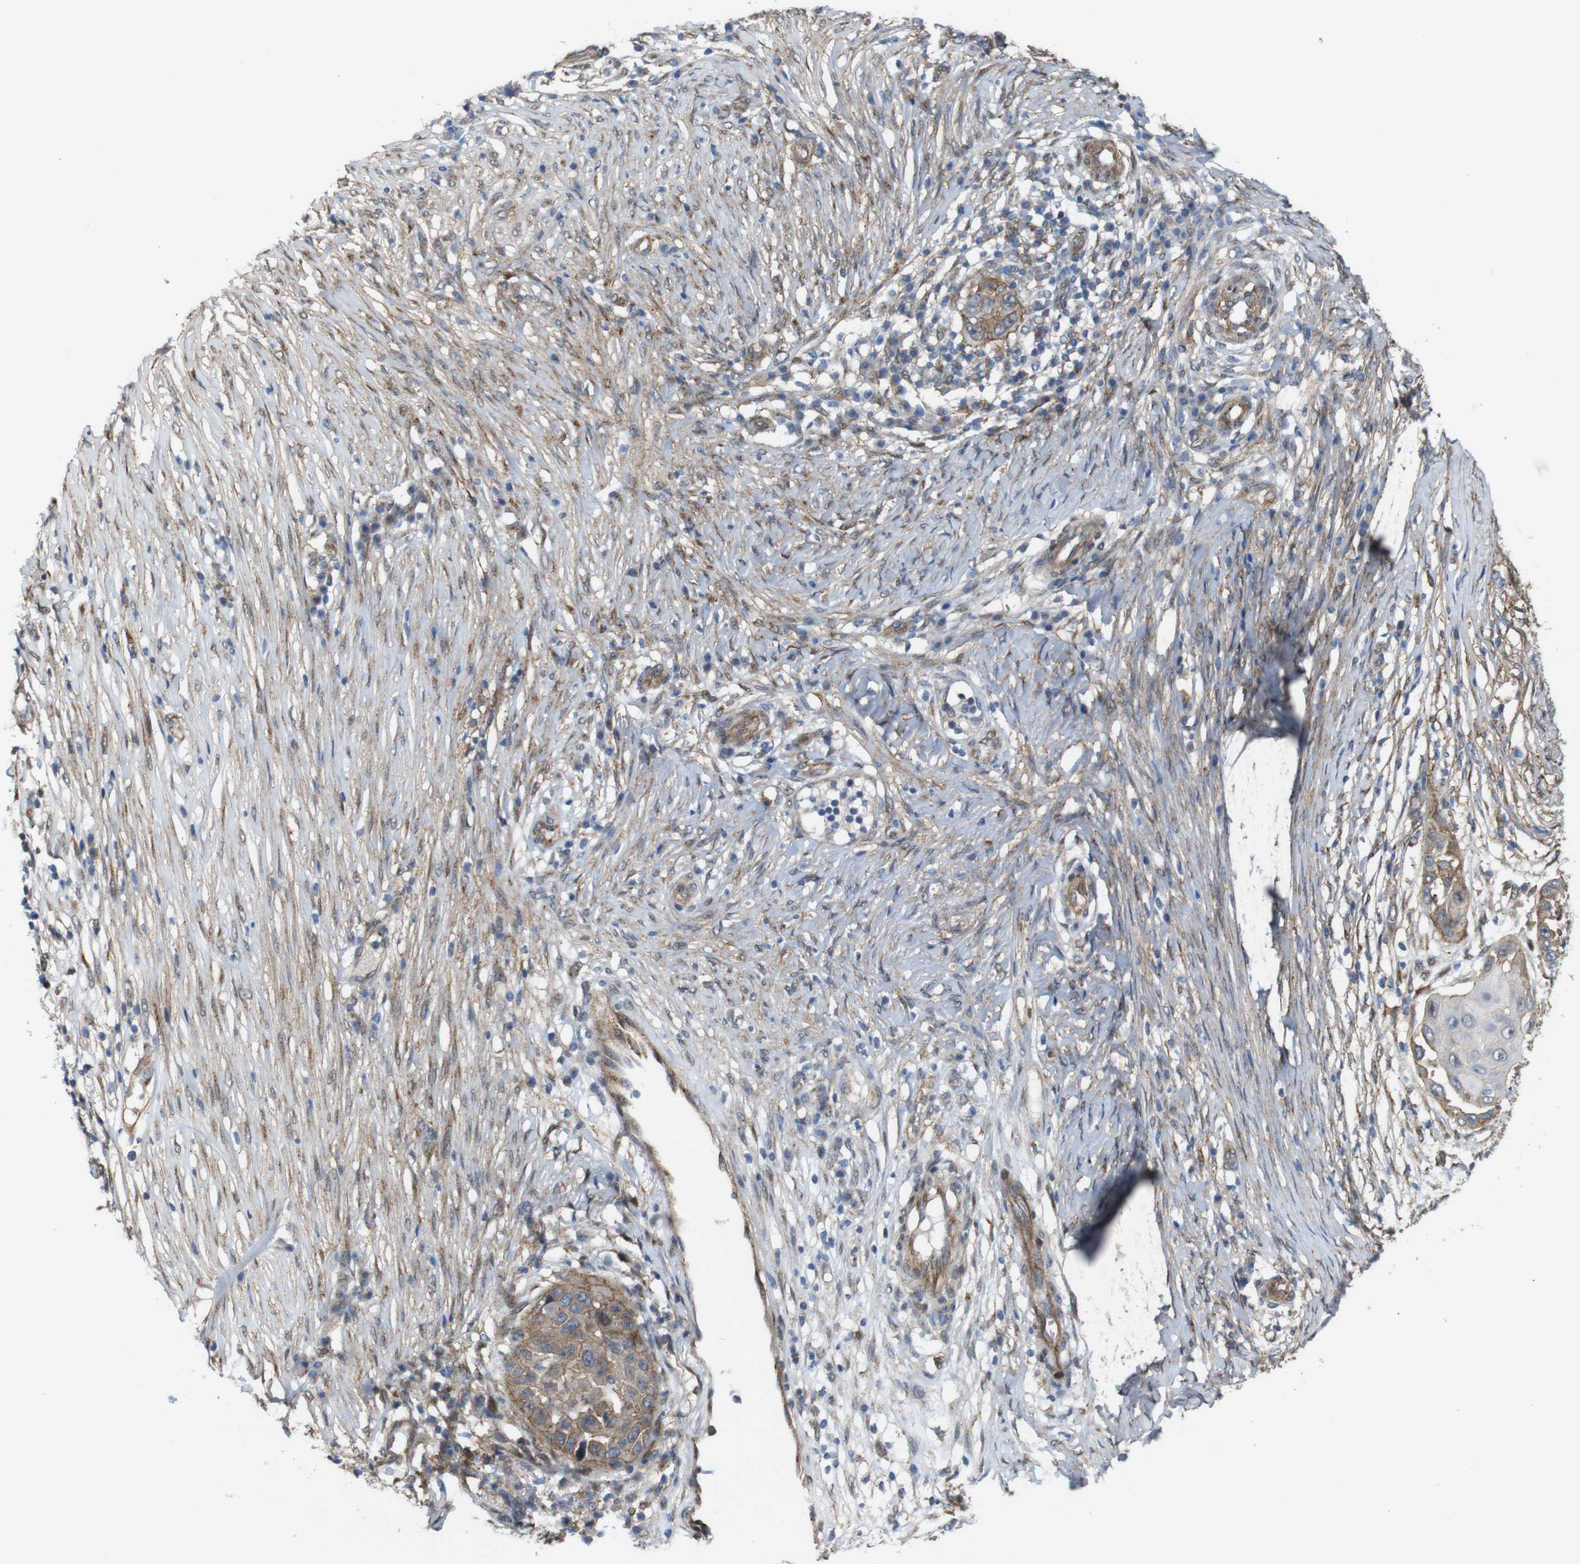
{"staining": {"intensity": "moderate", "quantity": ">75%", "location": "cytoplasmic/membranous"}, "tissue": "skin cancer", "cell_type": "Tumor cells", "image_type": "cancer", "snomed": [{"axis": "morphology", "description": "Squamous cell carcinoma, NOS"}, {"axis": "topography", "description": "Skin"}], "caption": "Squamous cell carcinoma (skin) stained with DAB (3,3'-diaminobenzidine) immunohistochemistry reveals medium levels of moderate cytoplasmic/membranous expression in about >75% of tumor cells.", "gene": "PTGER4", "patient": {"sex": "female", "age": 44}}